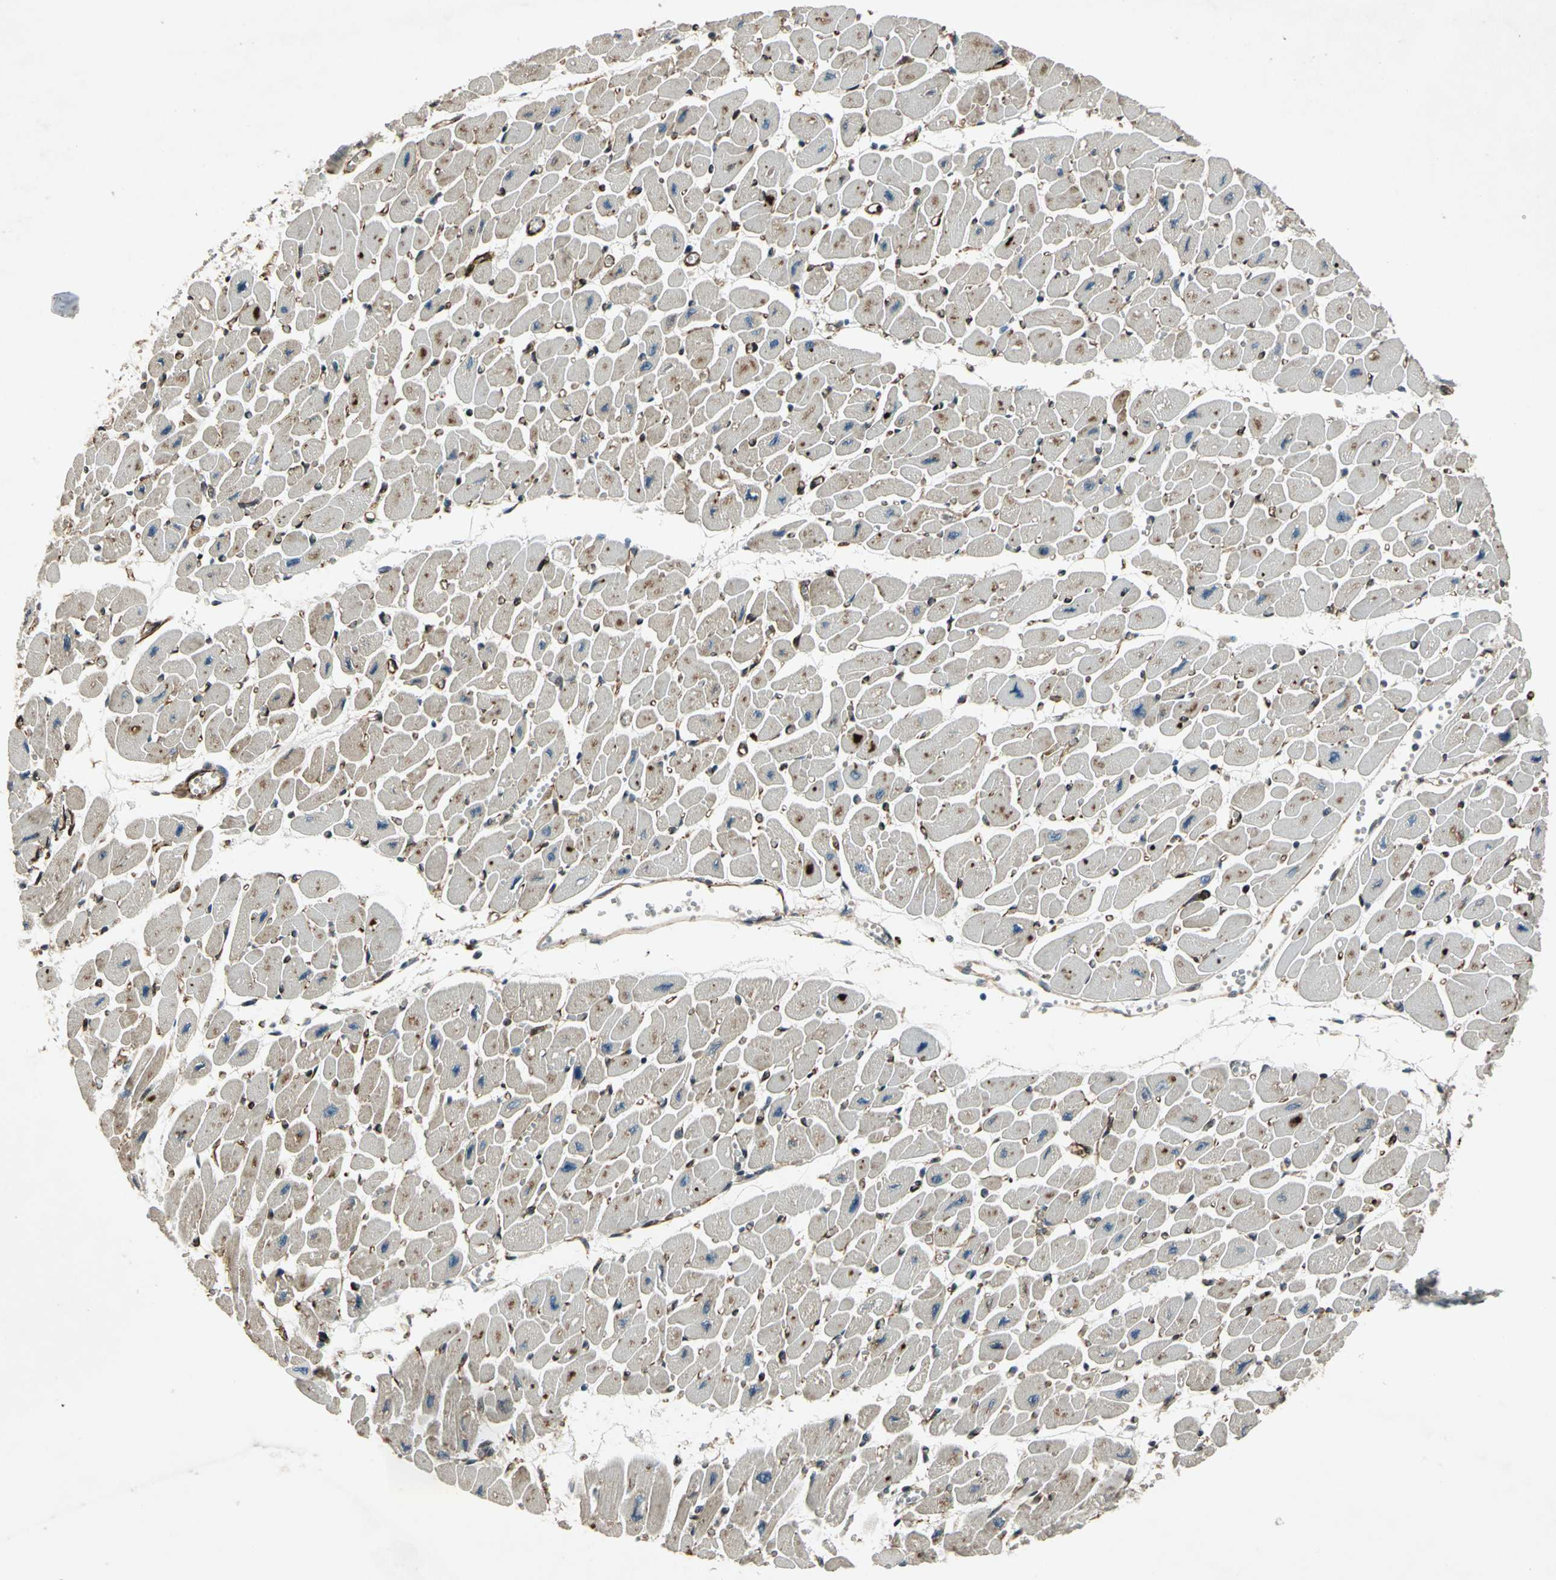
{"staining": {"intensity": "moderate", "quantity": "25%-75%", "location": "cytoplasmic/membranous"}, "tissue": "heart muscle", "cell_type": "Cardiomyocytes", "image_type": "normal", "snomed": [{"axis": "morphology", "description": "Normal tissue, NOS"}, {"axis": "topography", "description": "Heart"}], "caption": "Immunohistochemical staining of benign heart muscle shows medium levels of moderate cytoplasmic/membranous expression in about 25%-75% of cardiomyocytes.", "gene": "EXD2", "patient": {"sex": "female", "age": 54}}